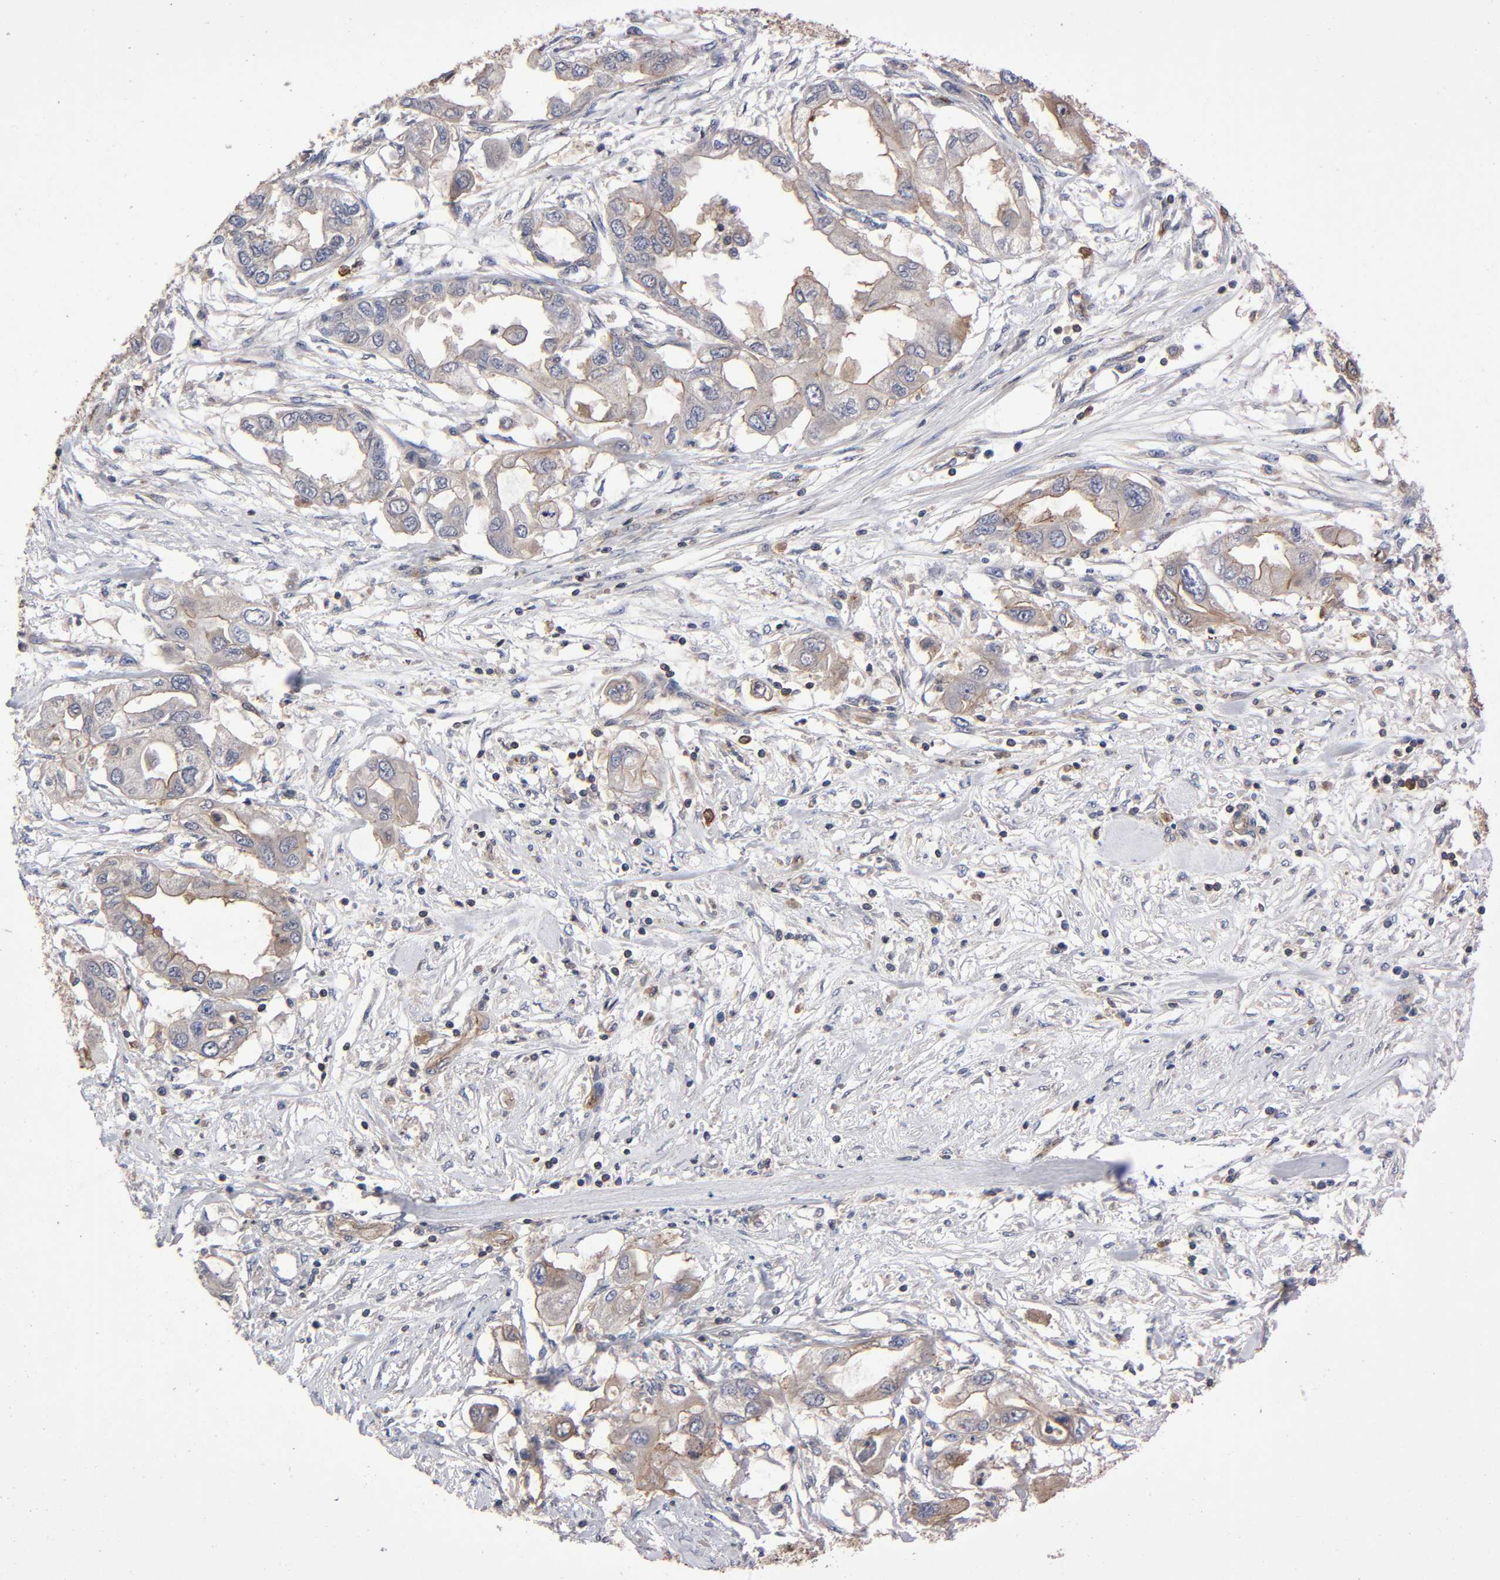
{"staining": {"intensity": "weak", "quantity": "25%-75%", "location": "cytoplasmic/membranous"}, "tissue": "endometrial cancer", "cell_type": "Tumor cells", "image_type": "cancer", "snomed": [{"axis": "morphology", "description": "Adenocarcinoma, NOS"}, {"axis": "topography", "description": "Endometrium"}], "caption": "Human endometrial cancer (adenocarcinoma) stained with a brown dye displays weak cytoplasmic/membranous positive positivity in approximately 25%-75% of tumor cells.", "gene": "LAMTOR2", "patient": {"sex": "female", "age": 67}}